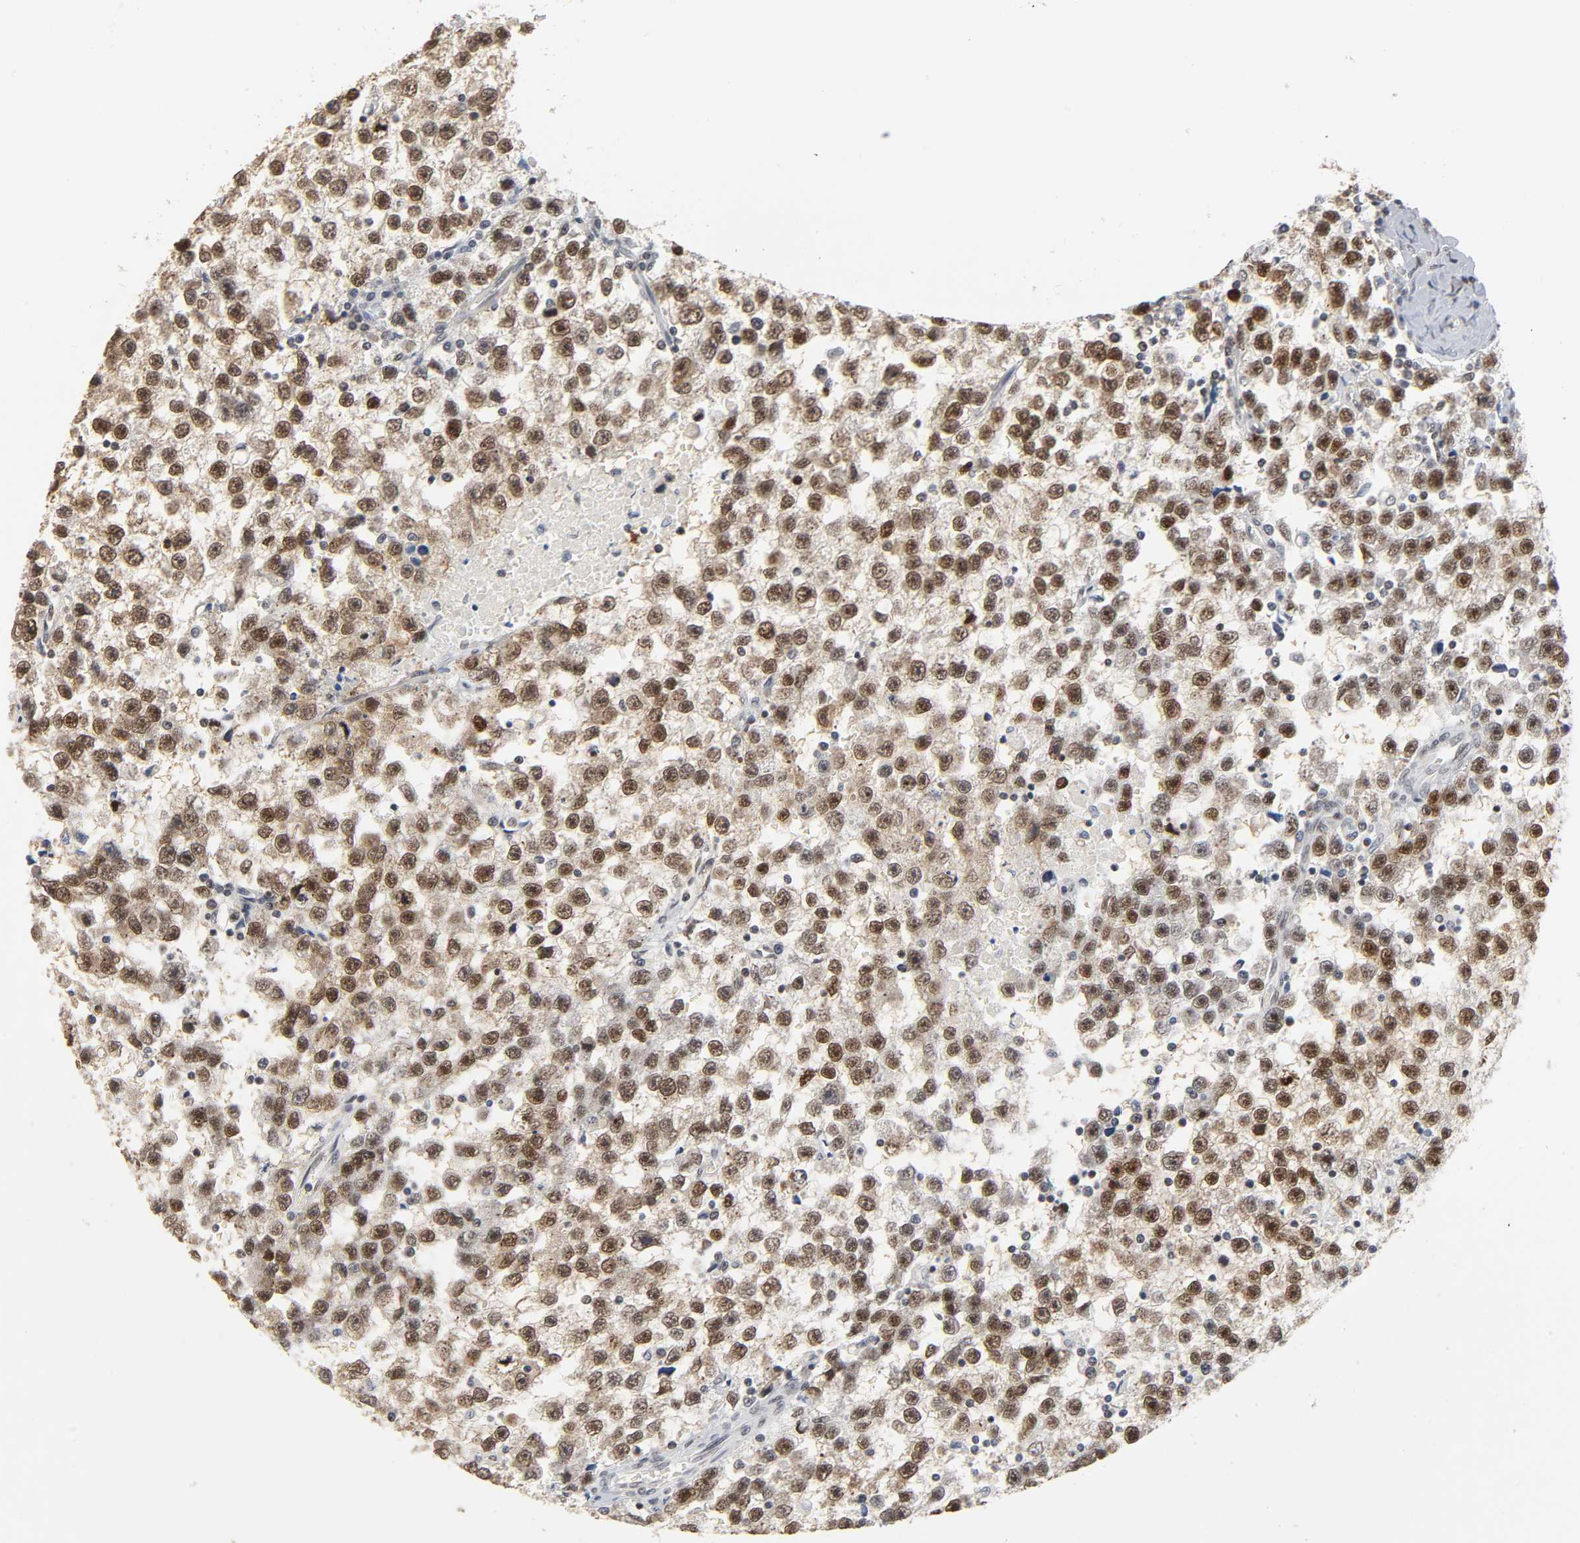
{"staining": {"intensity": "strong", "quantity": ">75%", "location": "nuclear"}, "tissue": "testis cancer", "cell_type": "Tumor cells", "image_type": "cancer", "snomed": [{"axis": "morphology", "description": "Seminoma, NOS"}, {"axis": "topography", "description": "Testis"}], "caption": "Protein expression analysis of human testis seminoma reveals strong nuclear positivity in approximately >75% of tumor cells.", "gene": "SUMO1", "patient": {"sex": "male", "age": 33}}